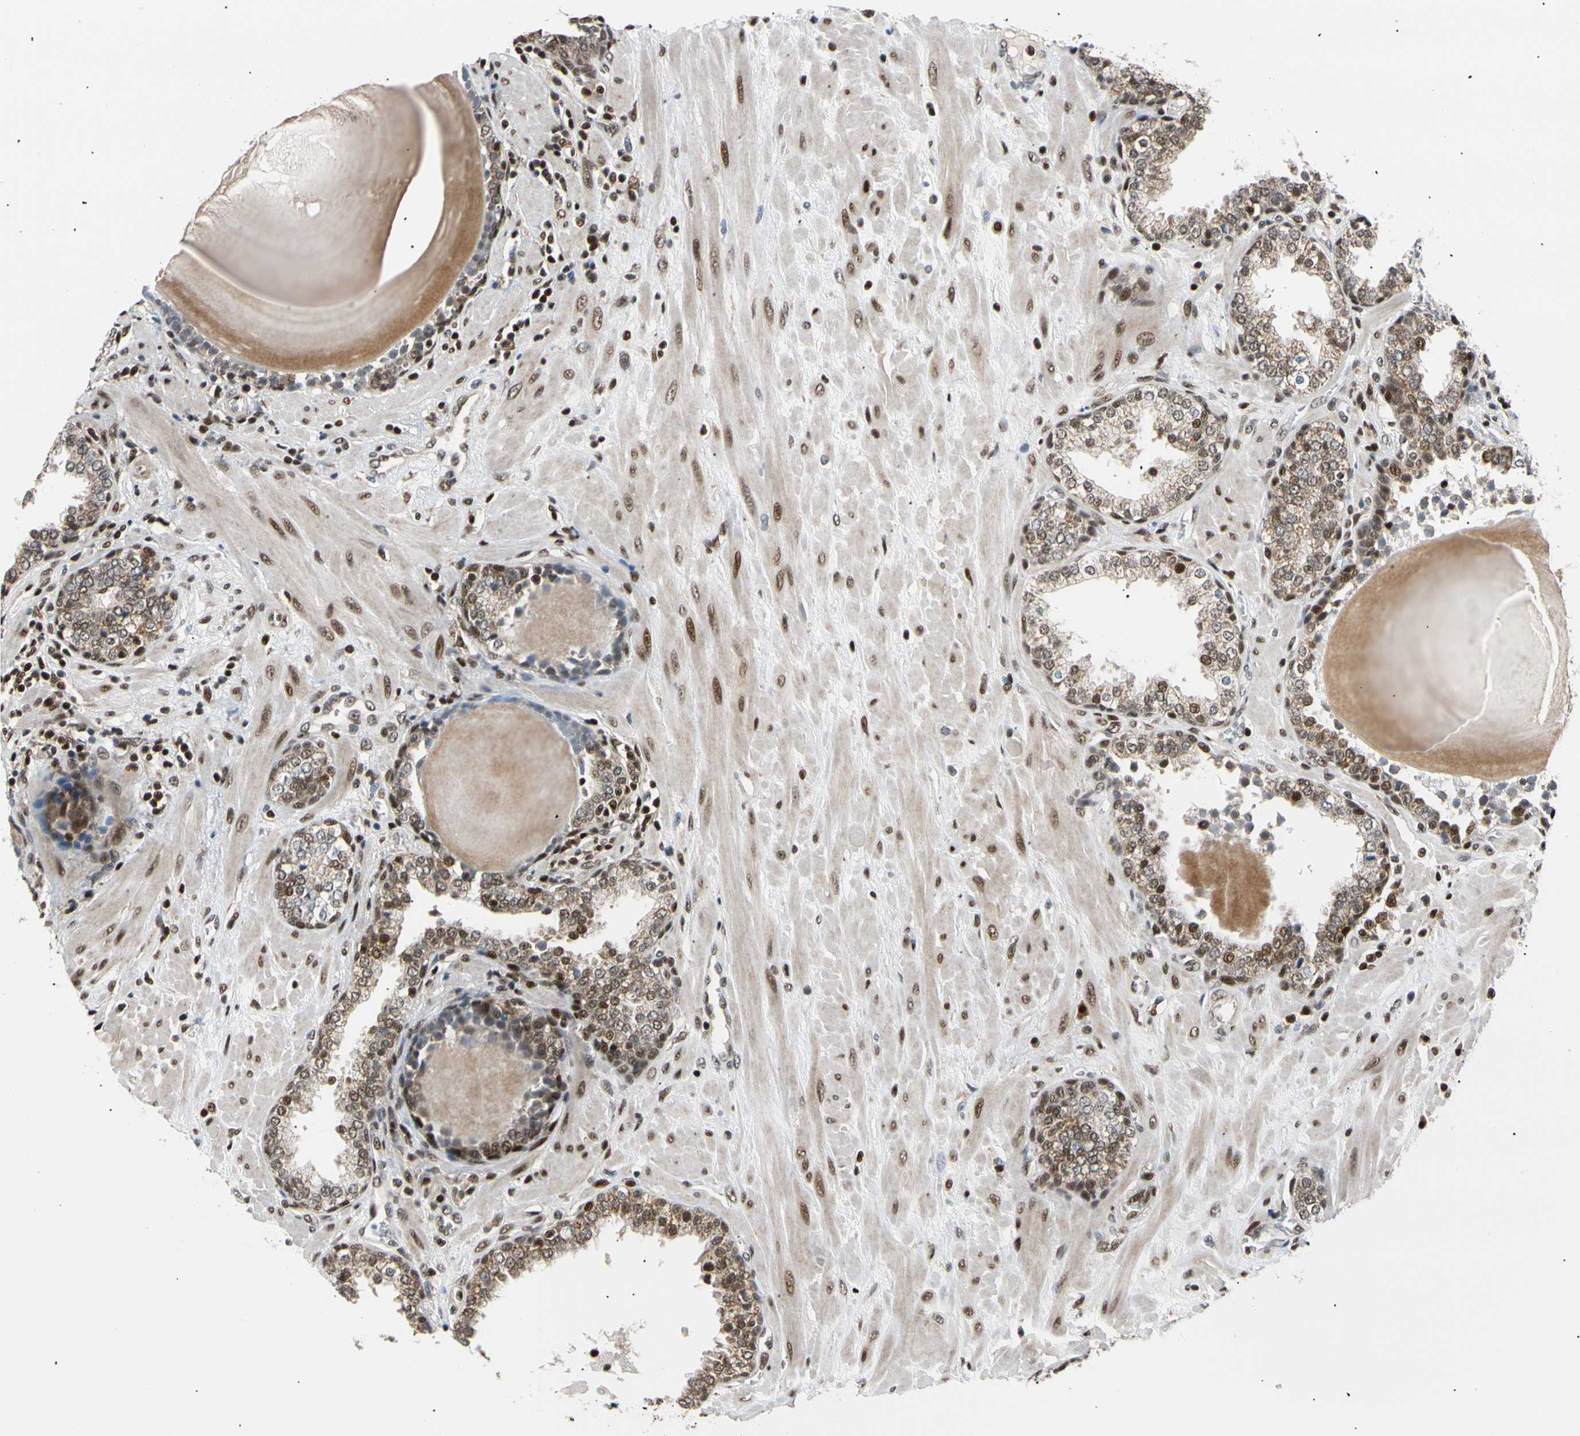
{"staining": {"intensity": "moderate", "quantity": "25%-75%", "location": "nuclear"}, "tissue": "prostate", "cell_type": "Glandular cells", "image_type": "normal", "snomed": [{"axis": "morphology", "description": "Normal tissue, NOS"}, {"axis": "topography", "description": "Prostate"}], "caption": "Prostate stained with DAB (3,3'-diaminobenzidine) IHC displays medium levels of moderate nuclear positivity in about 25%-75% of glandular cells.", "gene": "E2F1", "patient": {"sex": "male", "age": 51}}